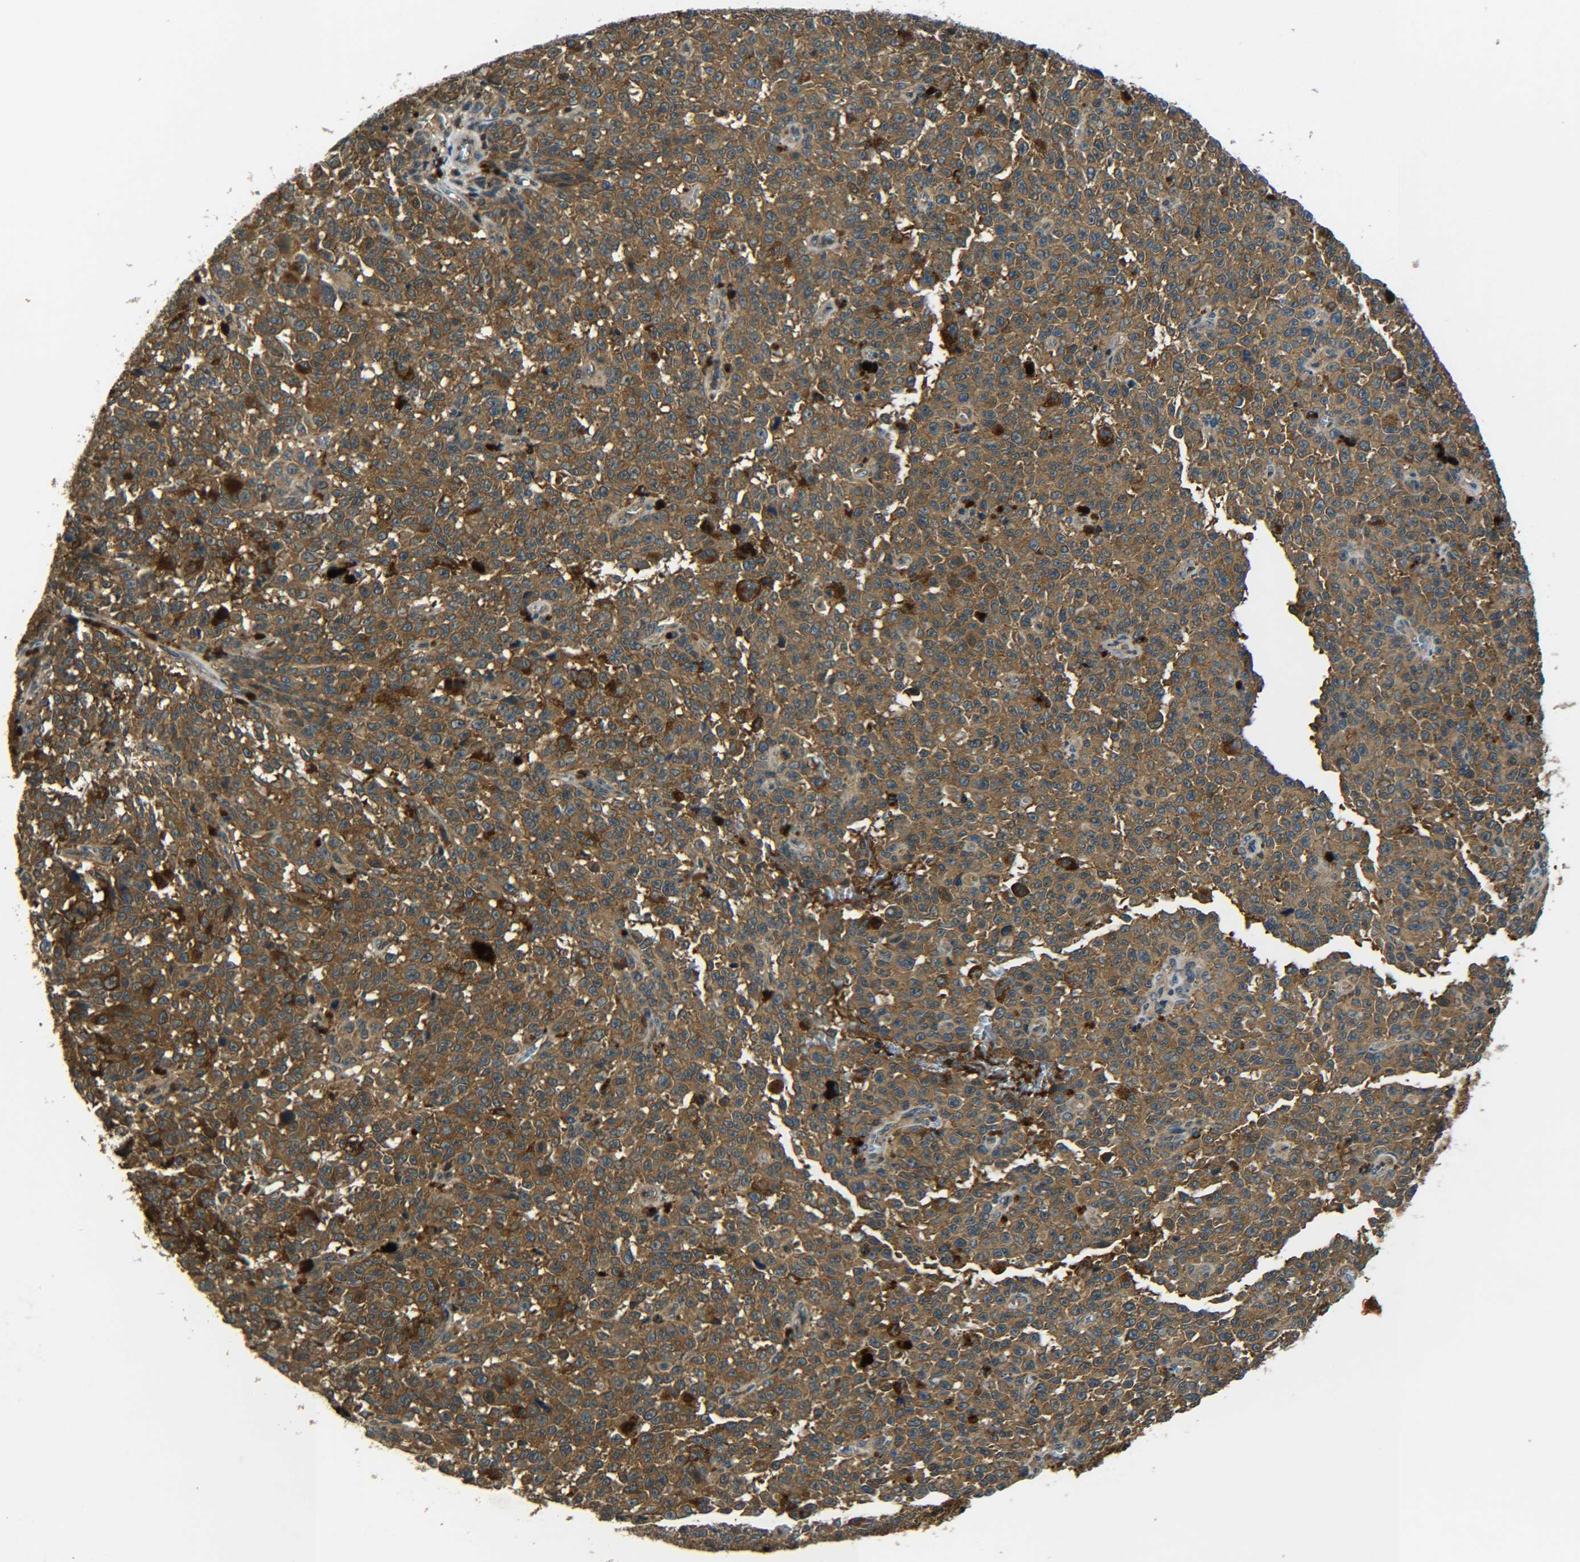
{"staining": {"intensity": "moderate", "quantity": ">75%", "location": "cytoplasmic/membranous"}, "tissue": "melanoma", "cell_type": "Tumor cells", "image_type": "cancer", "snomed": [{"axis": "morphology", "description": "Malignant melanoma, NOS"}, {"axis": "topography", "description": "Skin"}], "caption": "Melanoma stained for a protein reveals moderate cytoplasmic/membranous positivity in tumor cells.", "gene": "PREB", "patient": {"sex": "female", "age": 82}}